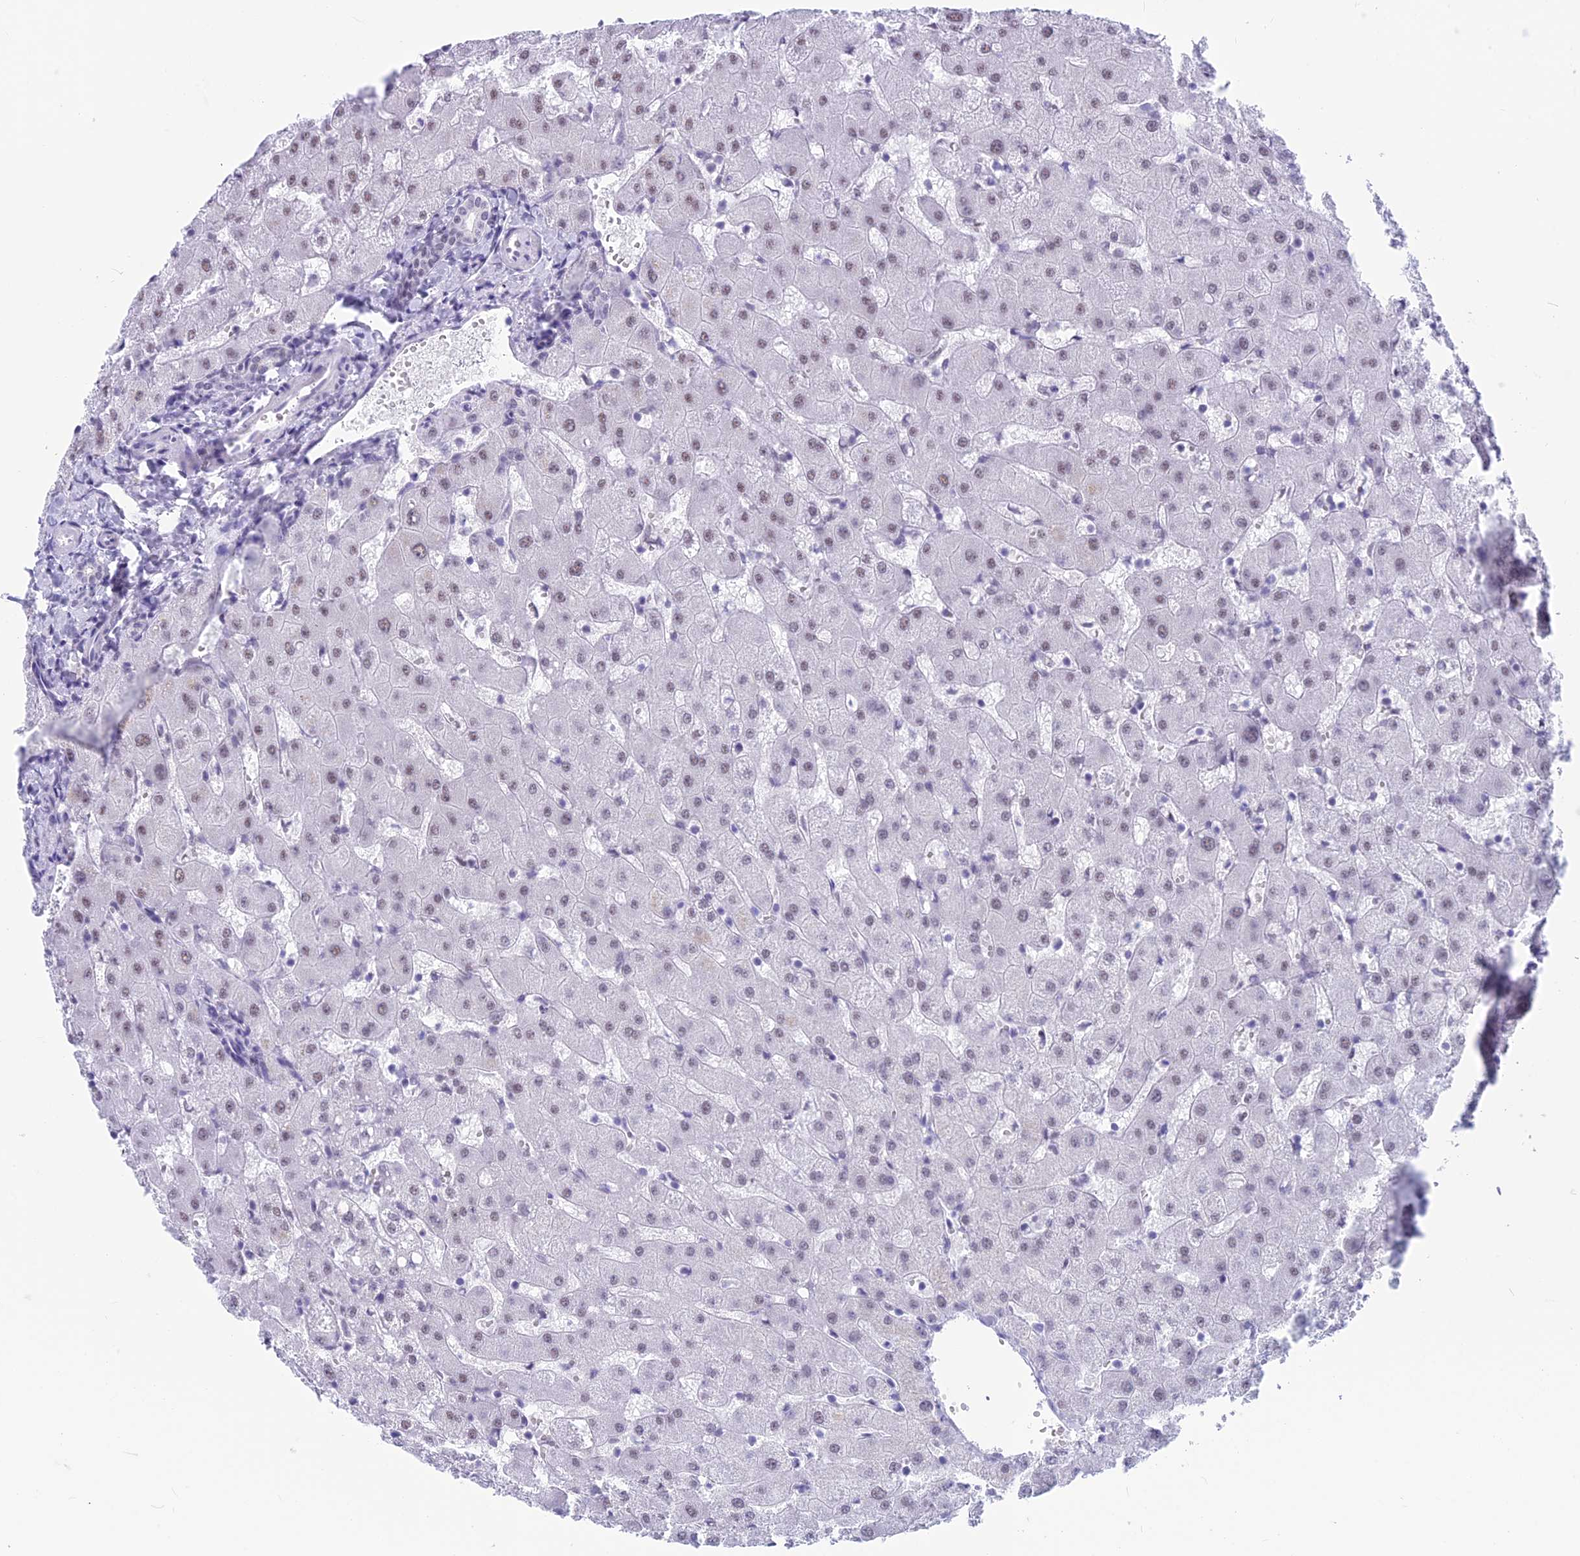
{"staining": {"intensity": "negative", "quantity": "none", "location": "none"}, "tissue": "liver", "cell_type": "Cholangiocytes", "image_type": "normal", "snomed": [{"axis": "morphology", "description": "Normal tissue, NOS"}, {"axis": "topography", "description": "Liver"}], "caption": "Immunohistochemistry of normal liver reveals no positivity in cholangiocytes.", "gene": "SRSF5", "patient": {"sex": "female", "age": 63}}